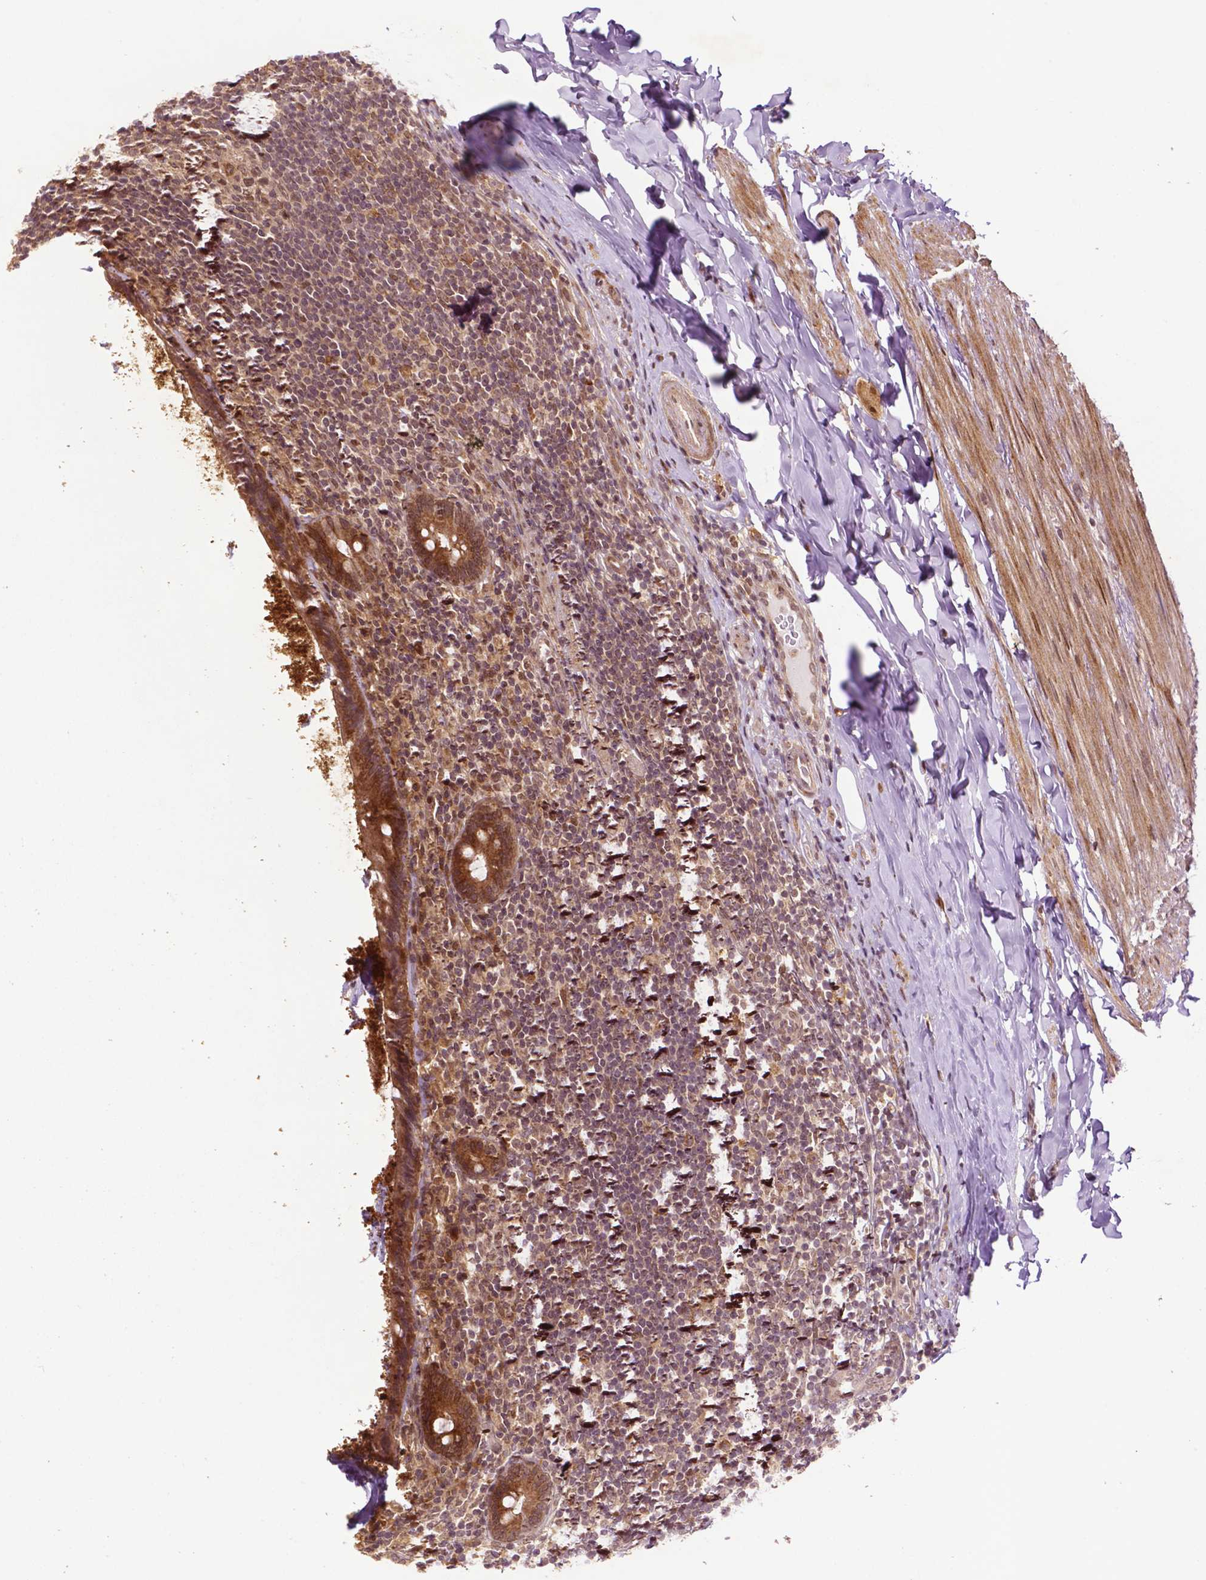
{"staining": {"intensity": "moderate", "quantity": ">75%", "location": "cytoplasmic/membranous,nuclear"}, "tissue": "appendix", "cell_type": "Glandular cells", "image_type": "normal", "snomed": [{"axis": "morphology", "description": "Normal tissue, NOS"}, {"axis": "topography", "description": "Appendix"}], "caption": "High-power microscopy captured an immunohistochemistry histopathology image of normal appendix, revealing moderate cytoplasmic/membranous,nuclear staining in approximately >75% of glandular cells.", "gene": "TMX2", "patient": {"sex": "male", "age": 47}}